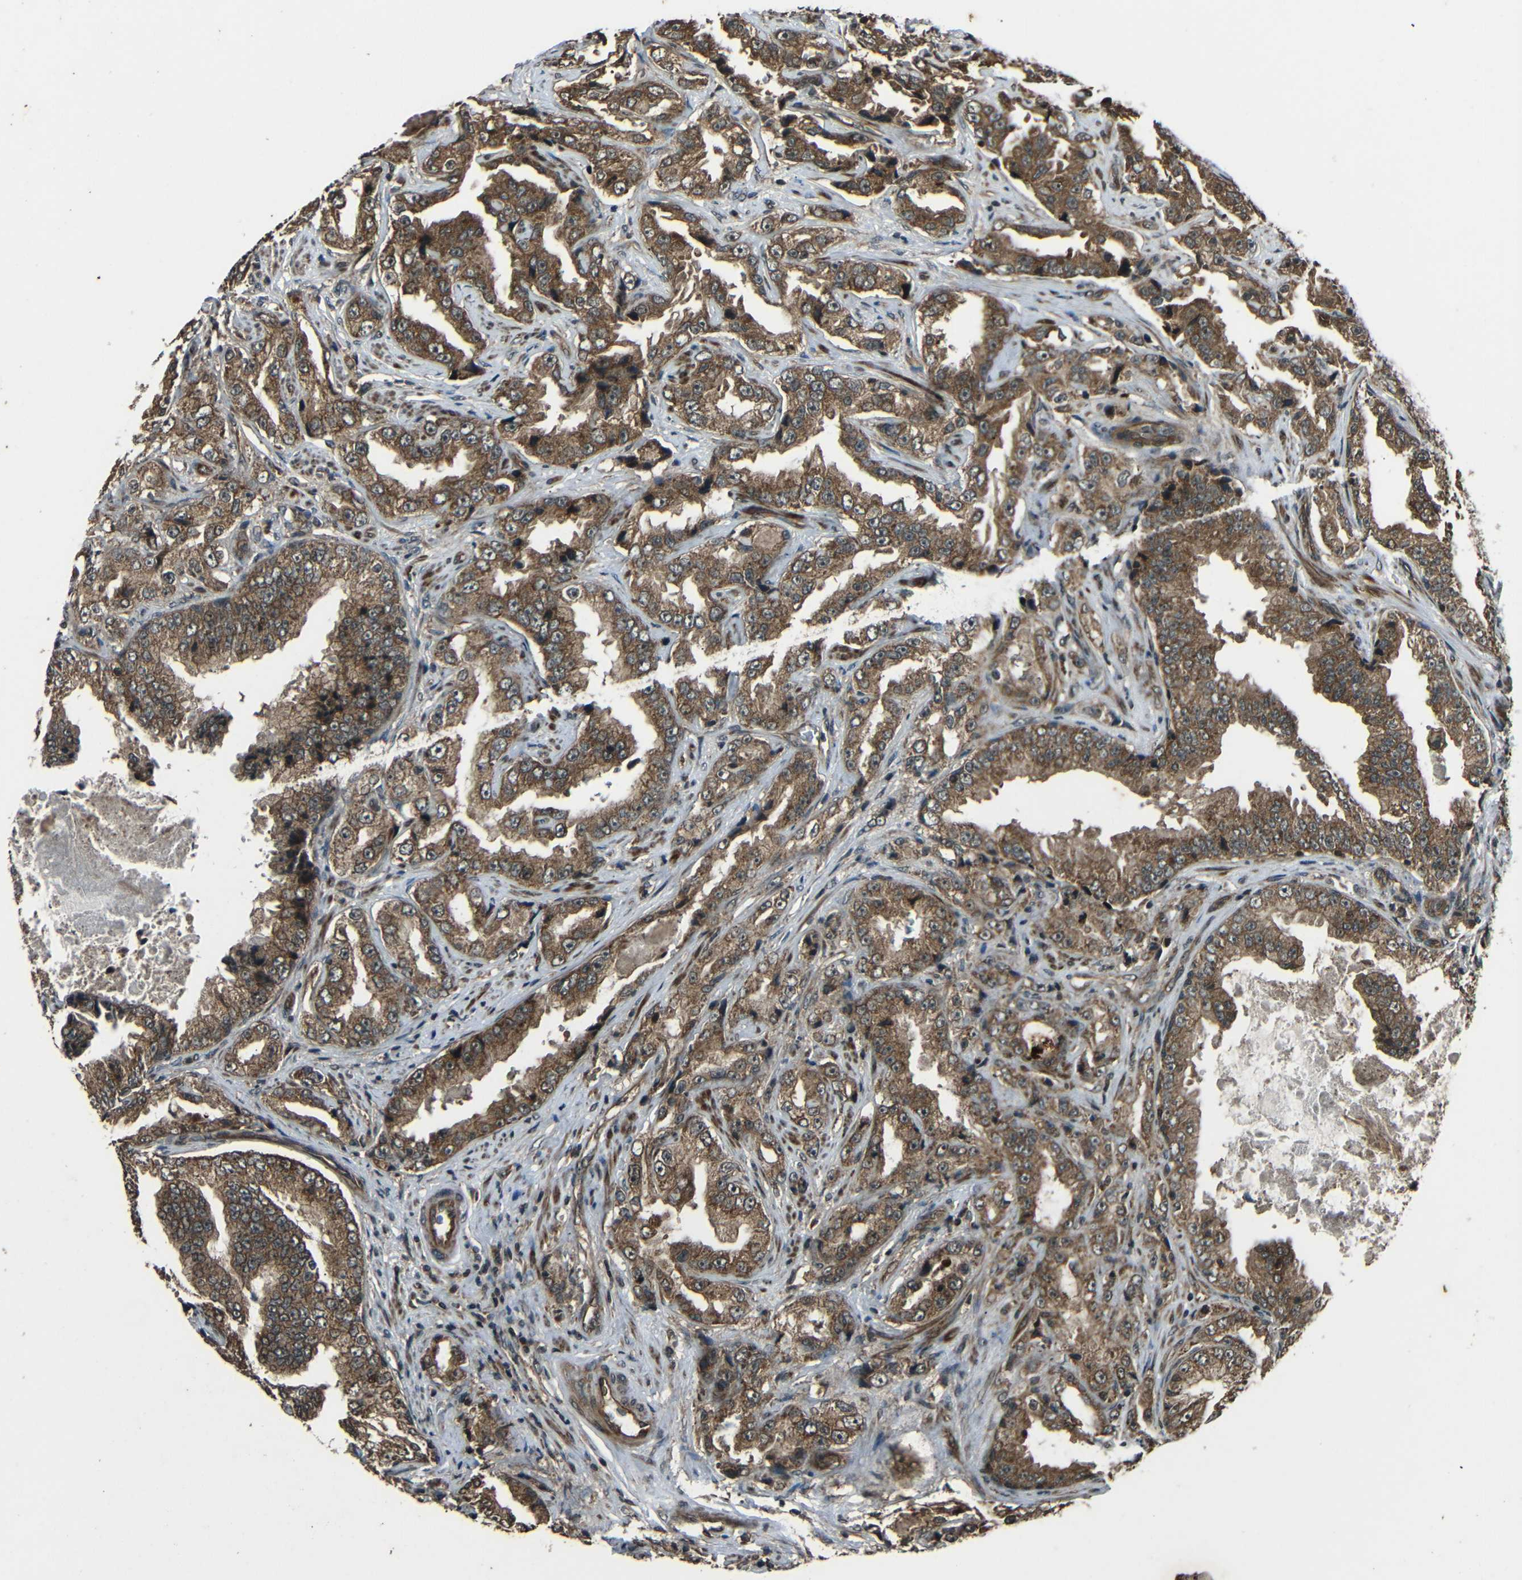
{"staining": {"intensity": "moderate", "quantity": ">75%", "location": "cytoplasmic/membranous"}, "tissue": "prostate cancer", "cell_type": "Tumor cells", "image_type": "cancer", "snomed": [{"axis": "morphology", "description": "Adenocarcinoma, High grade"}, {"axis": "topography", "description": "Prostate"}], "caption": "An IHC image of tumor tissue is shown. Protein staining in brown labels moderate cytoplasmic/membranous positivity in prostate cancer within tumor cells. (Brightfield microscopy of DAB IHC at high magnification).", "gene": "PLK2", "patient": {"sex": "male", "age": 73}}